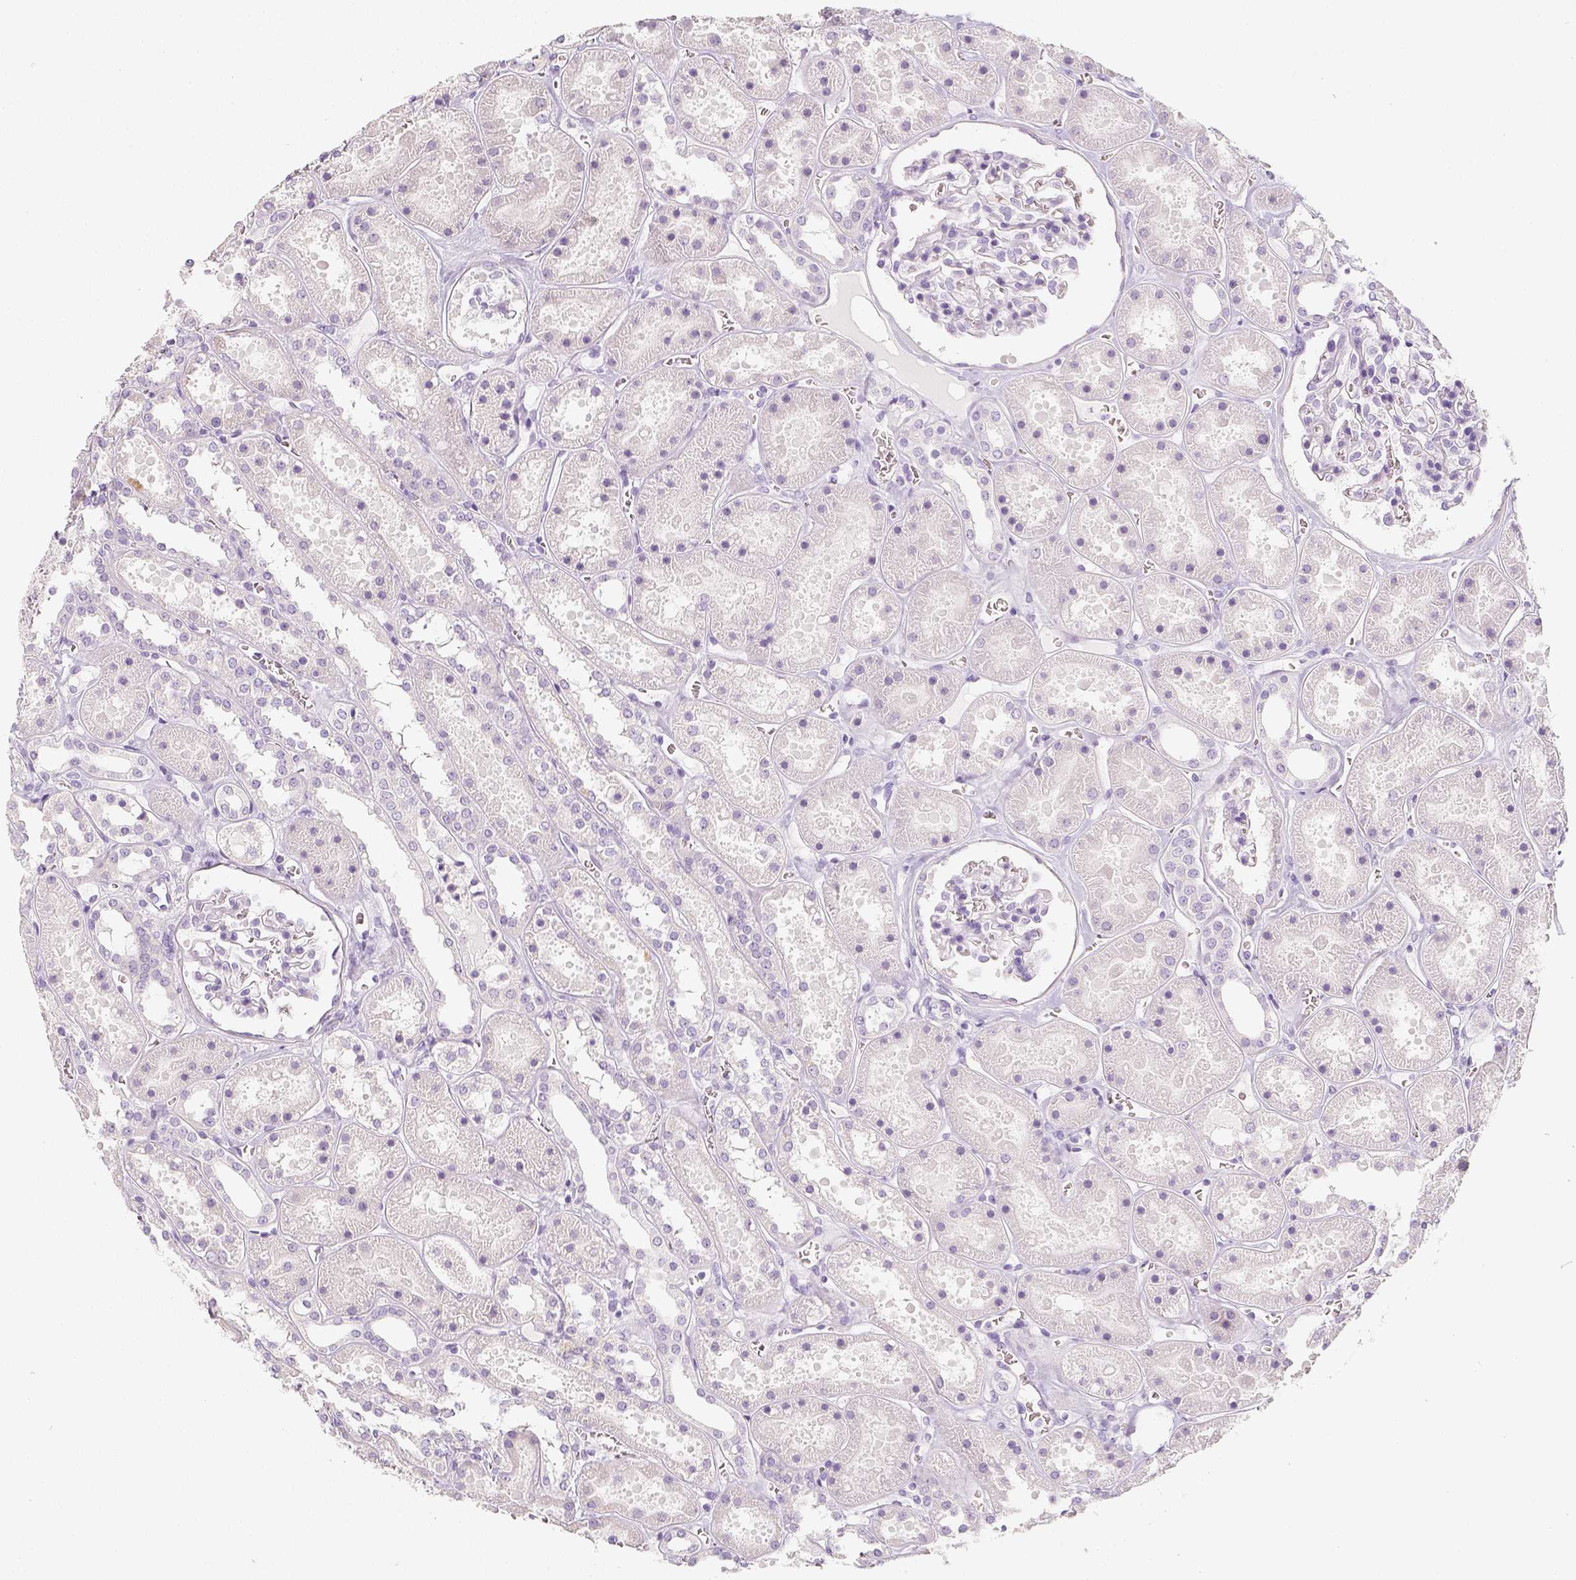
{"staining": {"intensity": "negative", "quantity": "none", "location": "none"}, "tissue": "kidney", "cell_type": "Cells in glomeruli", "image_type": "normal", "snomed": [{"axis": "morphology", "description": "Normal tissue, NOS"}, {"axis": "topography", "description": "Kidney"}], "caption": "High magnification brightfield microscopy of normal kidney stained with DAB (brown) and counterstained with hematoxylin (blue): cells in glomeruli show no significant expression.", "gene": "NECAB2", "patient": {"sex": "female", "age": 41}}